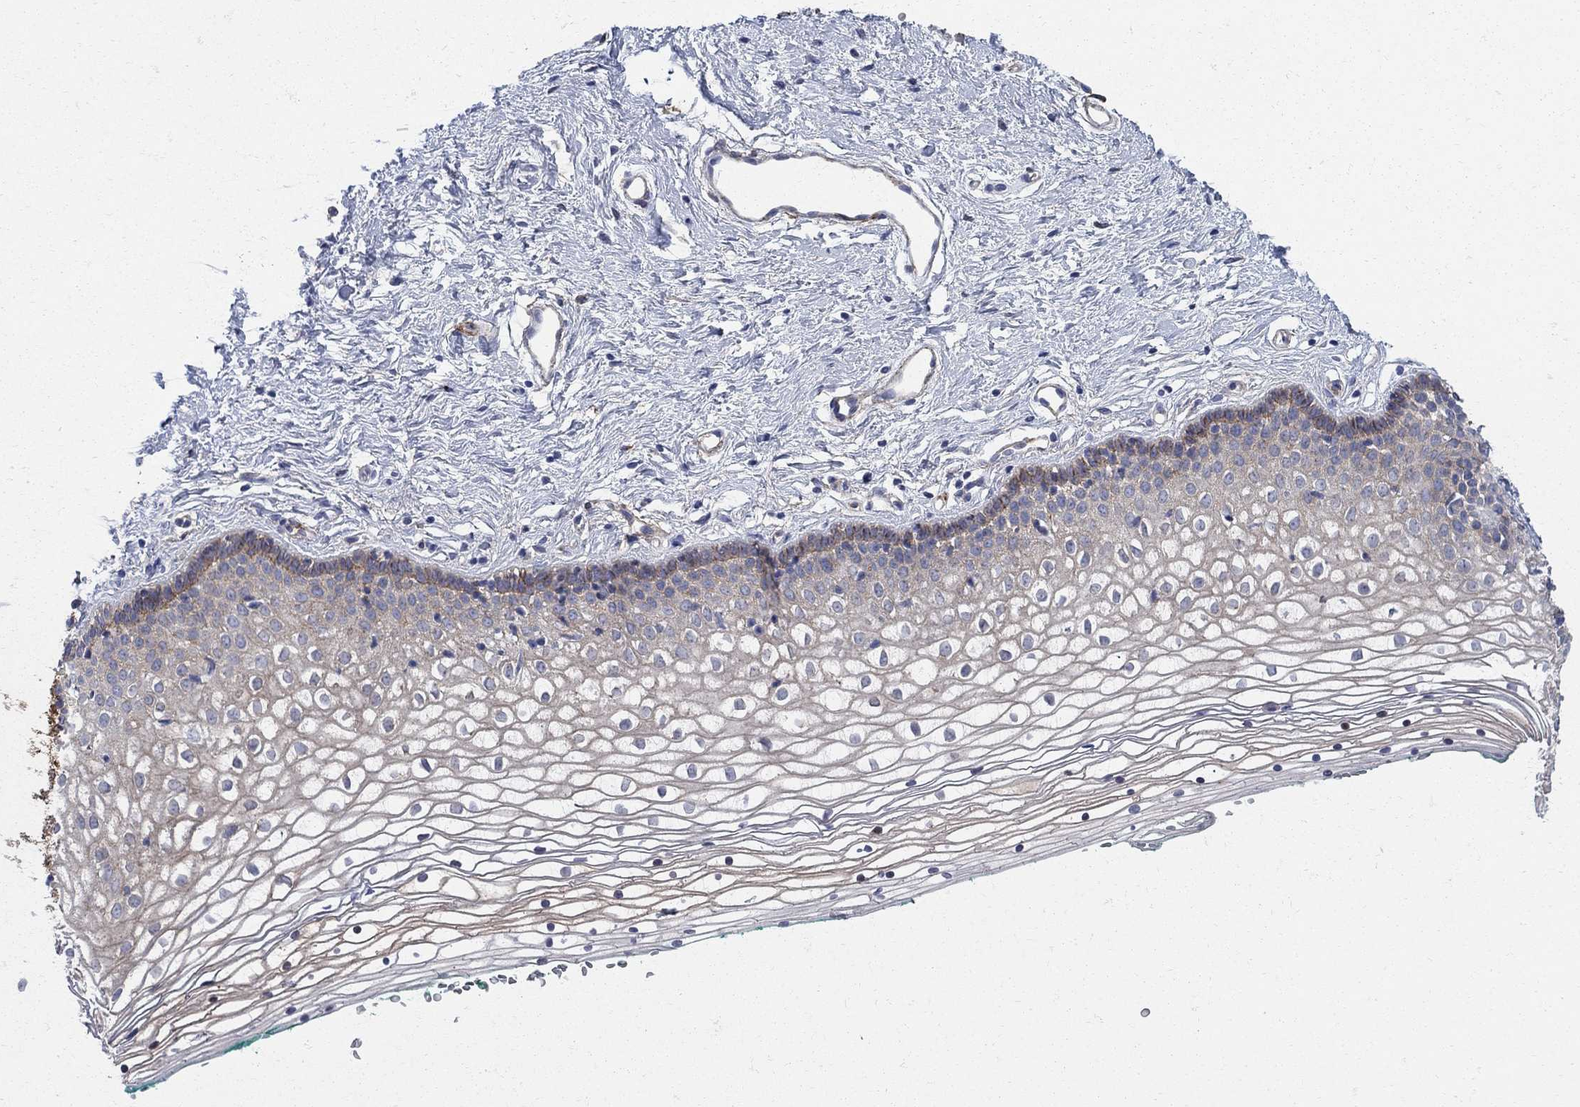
{"staining": {"intensity": "negative", "quantity": "none", "location": "none"}, "tissue": "vagina", "cell_type": "Squamous epithelial cells", "image_type": "normal", "snomed": [{"axis": "morphology", "description": "Normal tissue, NOS"}, {"axis": "topography", "description": "Vagina"}], "caption": "Histopathology image shows no significant protein expression in squamous epithelial cells of unremarkable vagina. The staining is performed using DAB (3,3'-diaminobenzidine) brown chromogen with nuclei counter-stained in using hematoxylin.", "gene": "SEPTIN8", "patient": {"sex": "female", "age": 36}}